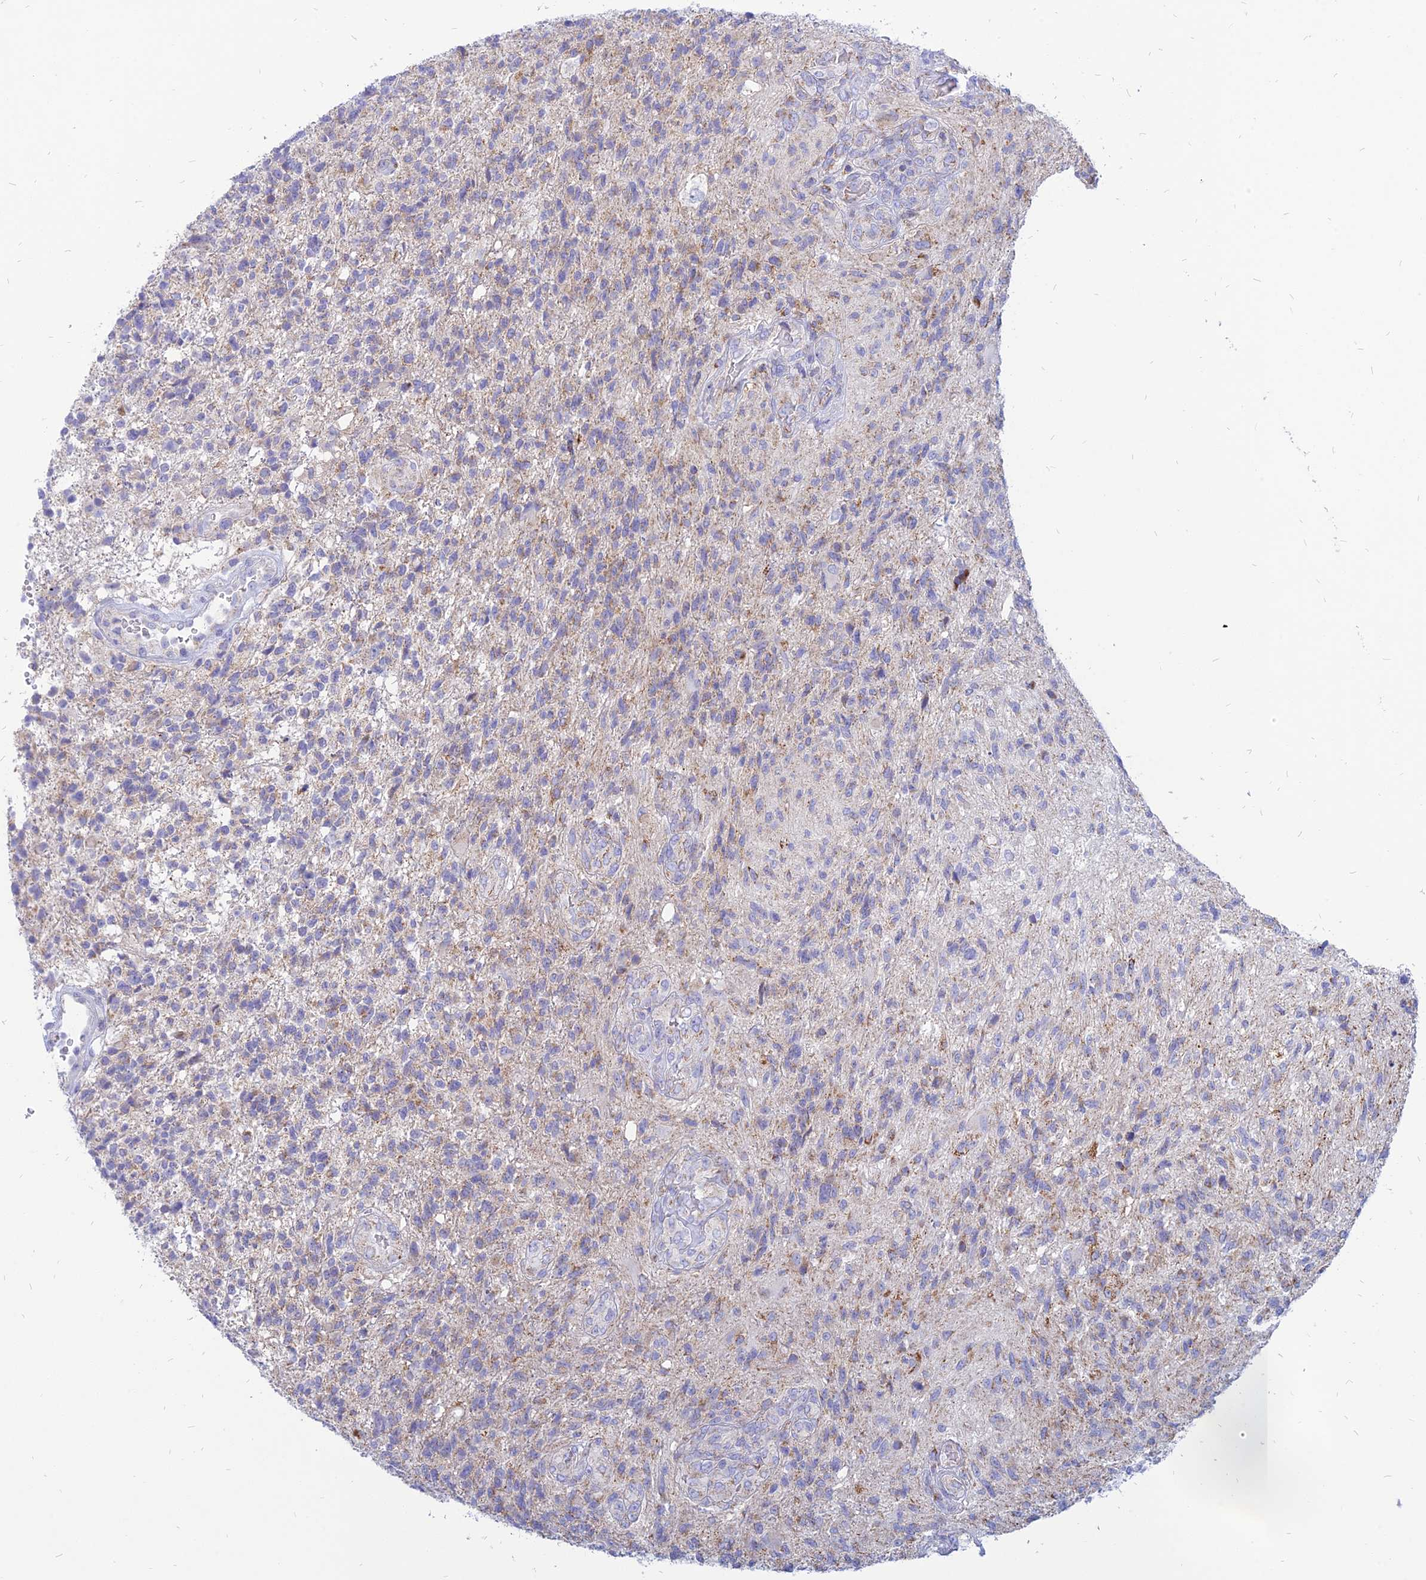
{"staining": {"intensity": "weak", "quantity": "25%-75%", "location": "cytoplasmic/membranous"}, "tissue": "glioma", "cell_type": "Tumor cells", "image_type": "cancer", "snomed": [{"axis": "morphology", "description": "Glioma, malignant, High grade"}, {"axis": "topography", "description": "Brain"}], "caption": "This micrograph reveals IHC staining of human glioma, with low weak cytoplasmic/membranous expression in about 25%-75% of tumor cells.", "gene": "PACC1", "patient": {"sex": "male", "age": 56}}